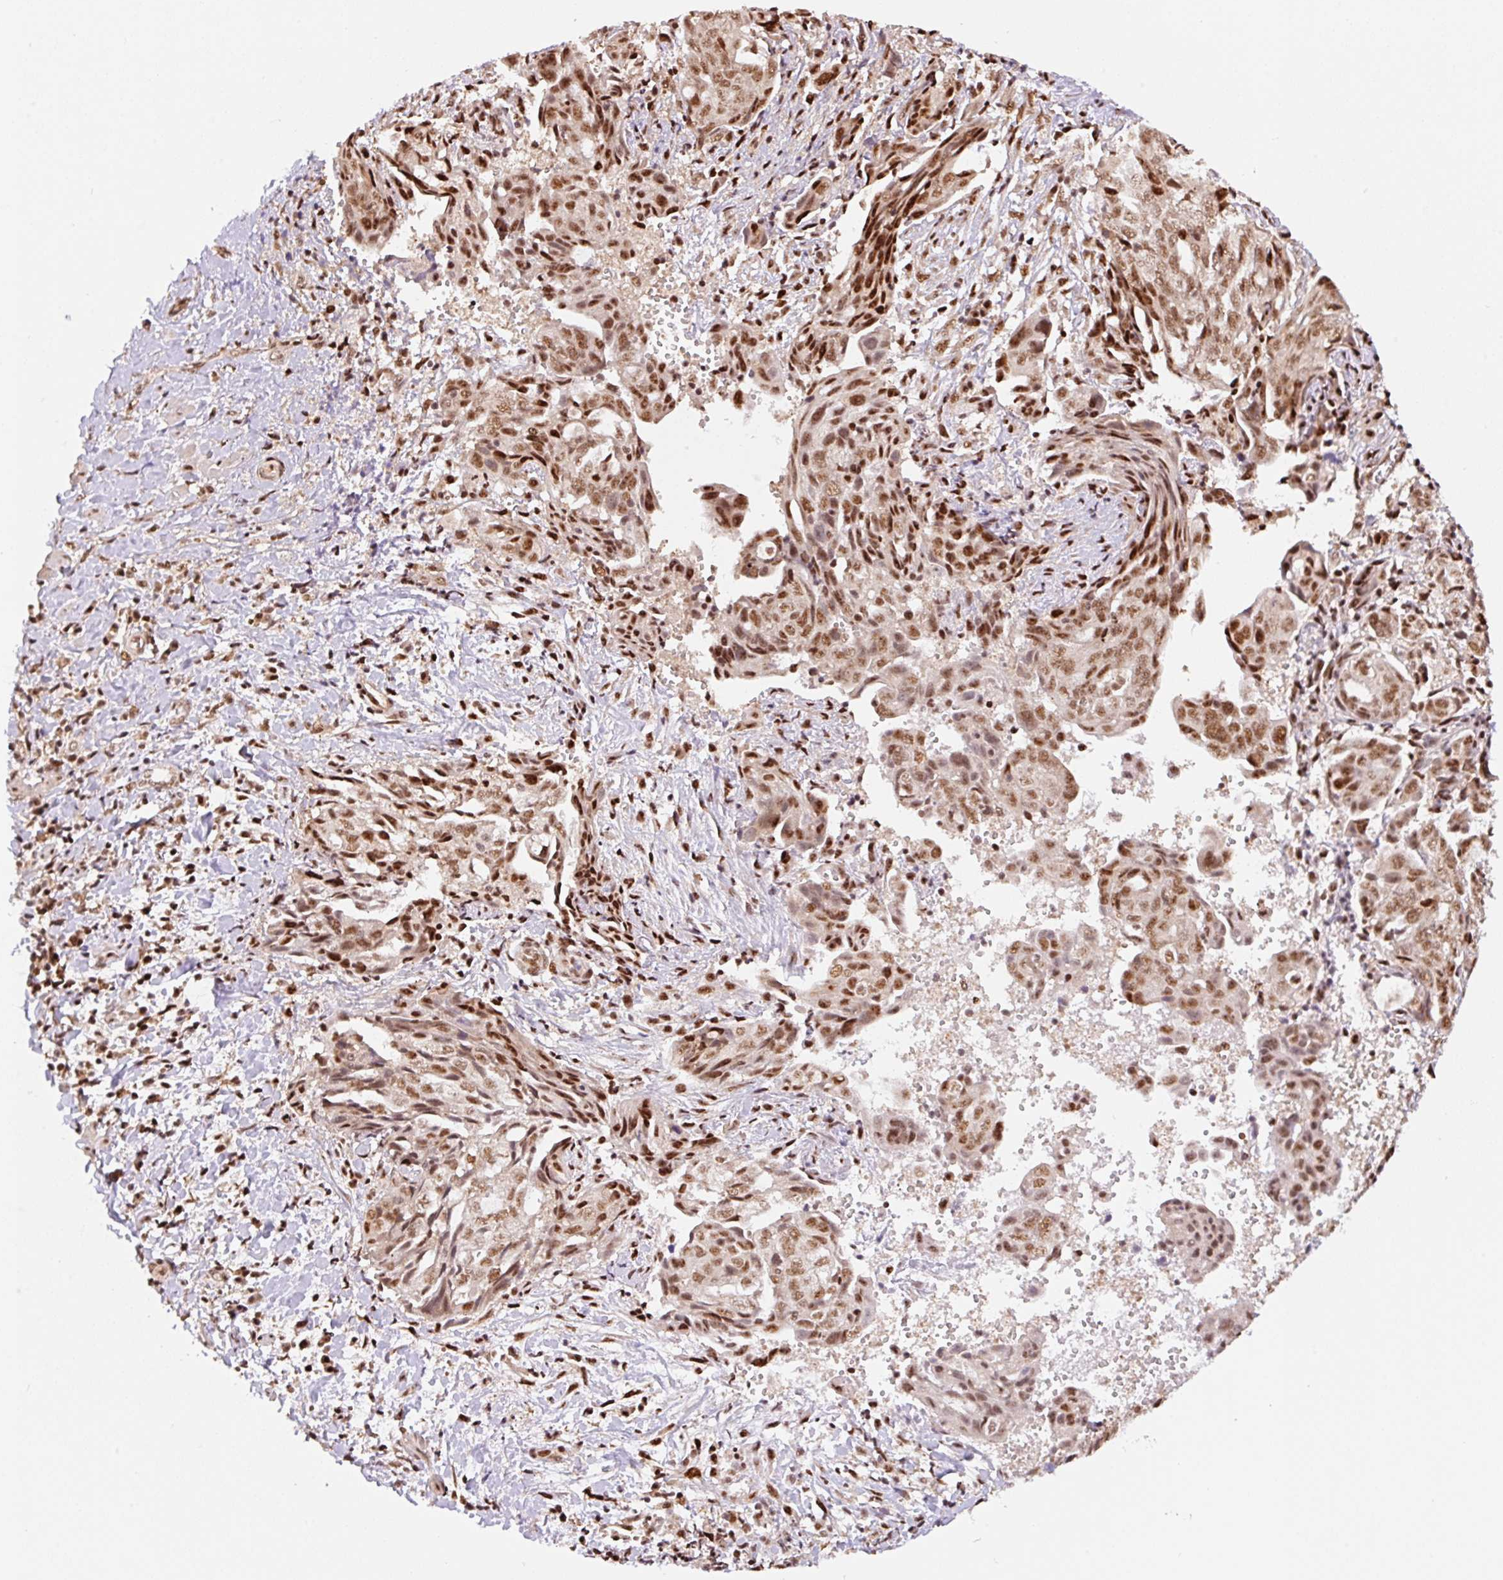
{"staining": {"intensity": "moderate", "quantity": ">75%", "location": "nuclear"}, "tissue": "ovarian cancer", "cell_type": "Tumor cells", "image_type": "cancer", "snomed": [{"axis": "morphology", "description": "Carcinoma, endometroid"}, {"axis": "topography", "description": "Ovary"}], "caption": "A brown stain highlights moderate nuclear positivity of a protein in human ovarian cancer tumor cells.", "gene": "INTS8", "patient": {"sex": "female", "age": 70}}